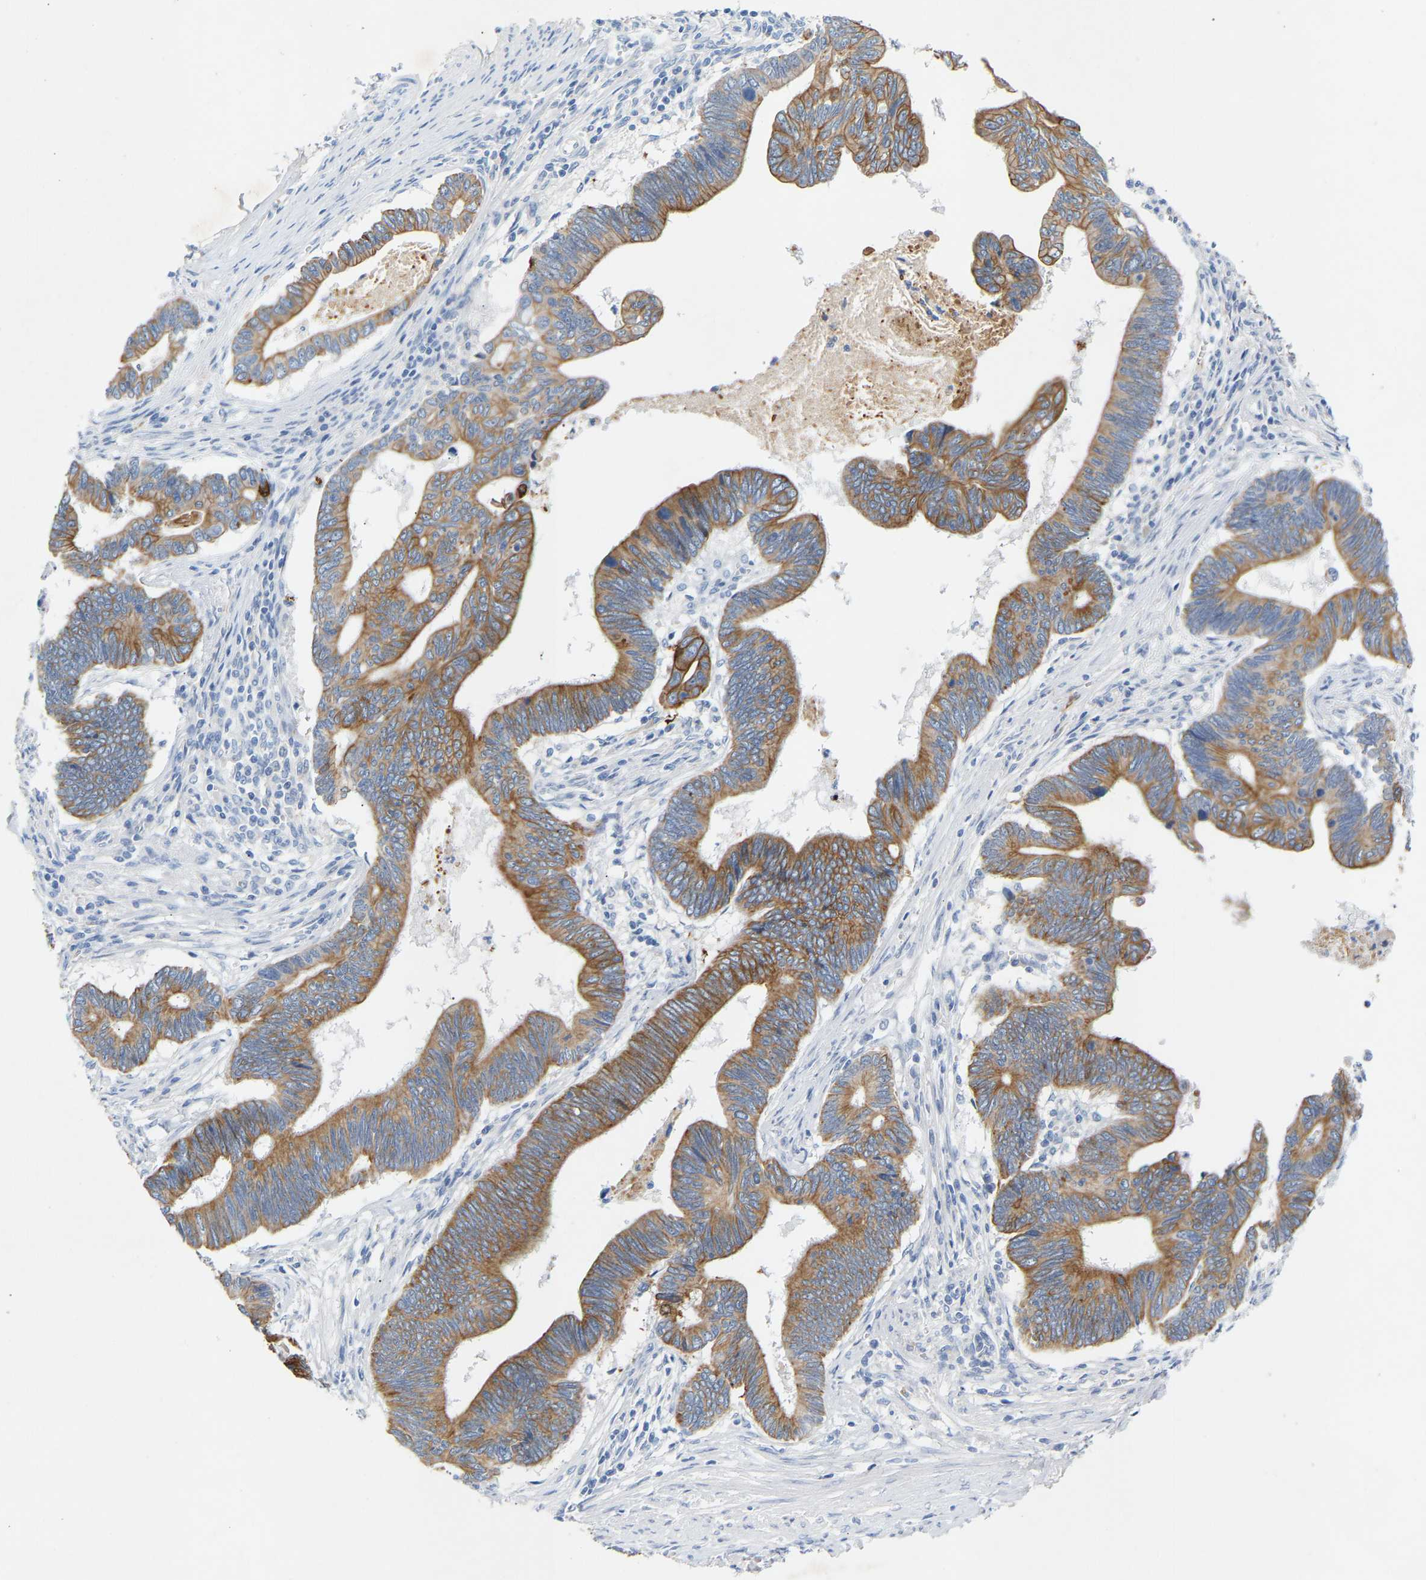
{"staining": {"intensity": "moderate", "quantity": ">75%", "location": "cytoplasmic/membranous"}, "tissue": "pancreatic cancer", "cell_type": "Tumor cells", "image_type": "cancer", "snomed": [{"axis": "morphology", "description": "Adenocarcinoma, NOS"}, {"axis": "topography", "description": "Pancreas"}], "caption": "Brown immunohistochemical staining in human pancreatic cancer reveals moderate cytoplasmic/membranous expression in about >75% of tumor cells.", "gene": "PEX1", "patient": {"sex": "female", "age": 70}}